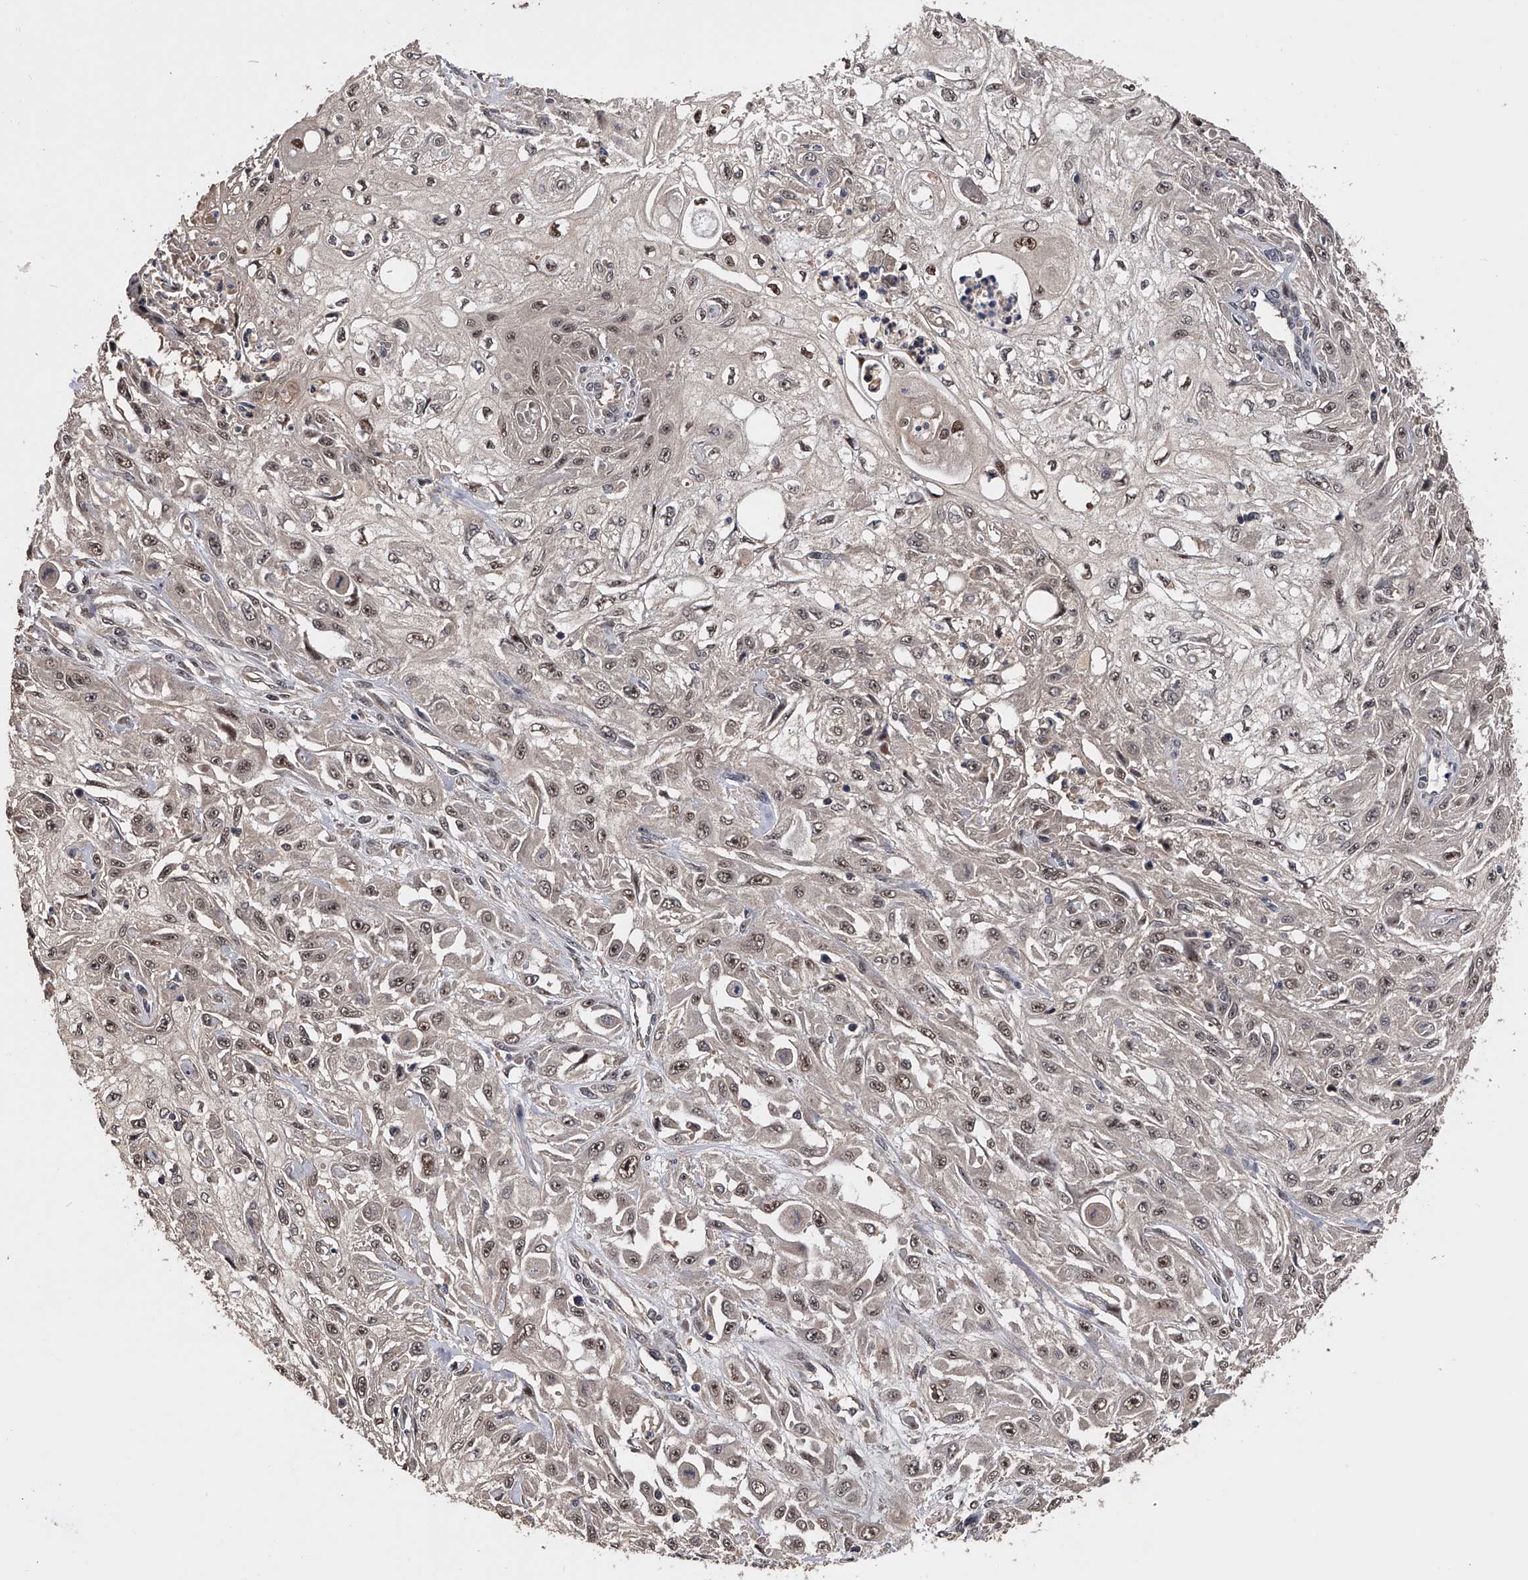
{"staining": {"intensity": "weak", "quantity": "25%-75%", "location": "nuclear"}, "tissue": "skin cancer", "cell_type": "Tumor cells", "image_type": "cancer", "snomed": [{"axis": "morphology", "description": "Squamous cell carcinoma, NOS"}, {"axis": "morphology", "description": "Squamous cell carcinoma, metastatic, NOS"}, {"axis": "topography", "description": "Skin"}, {"axis": "topography", "description": "Lymph node"}], "caption": "IHC photomicrograph of neoplastic tissue: human skin cancer (metastatic squamous cell carcinoma) stained using immunohistochemistry (IHC) reveals low levels of weak protein expression localized specifically in the nuclear of tumor cells, appearing as a nuclear brown color.", "gene": "EFCAB7", "patient": {"sex": "male", "age": 75}}